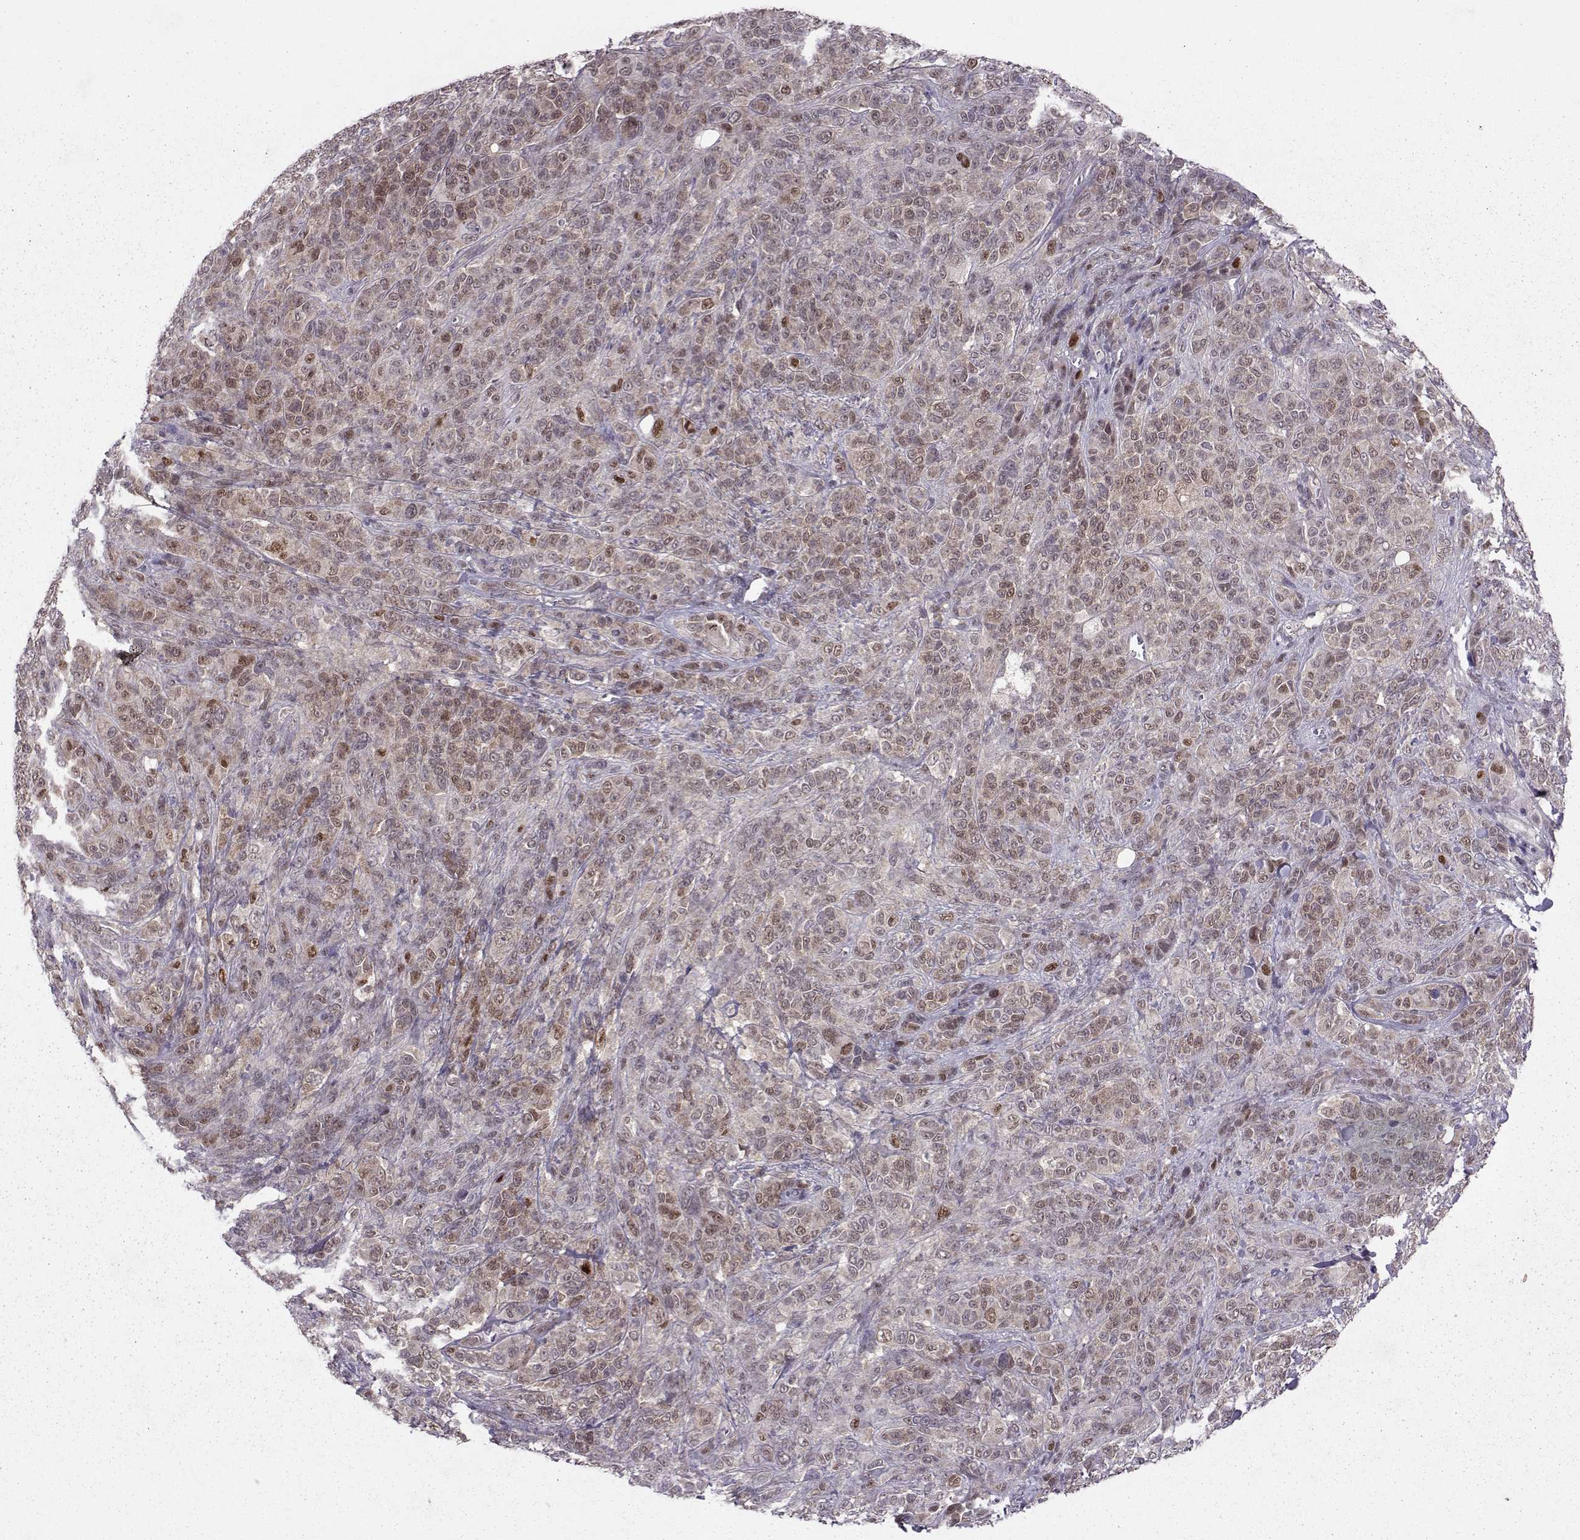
{"staining": {"intensity": "strong", "quantity": "<25%", "location": "cytoplasmic/membranous"}, "tissue": "melanoma", "cell_type": "Tumor cells", "image_type": "cancer", "snomed": [{"axis": "morphology", "description": "Malignant melanoma, NOS"}, {"axis": "topography", "description": "Skin"}], "caption": "Protein staining by immunohistochemistry (IHC) reveals strong cytoplasmic/membranous staining in approximately <25% of tumor cells in melanoma.", "gene": "CDK4", "patient": {"sex": "female", "age": 87}}